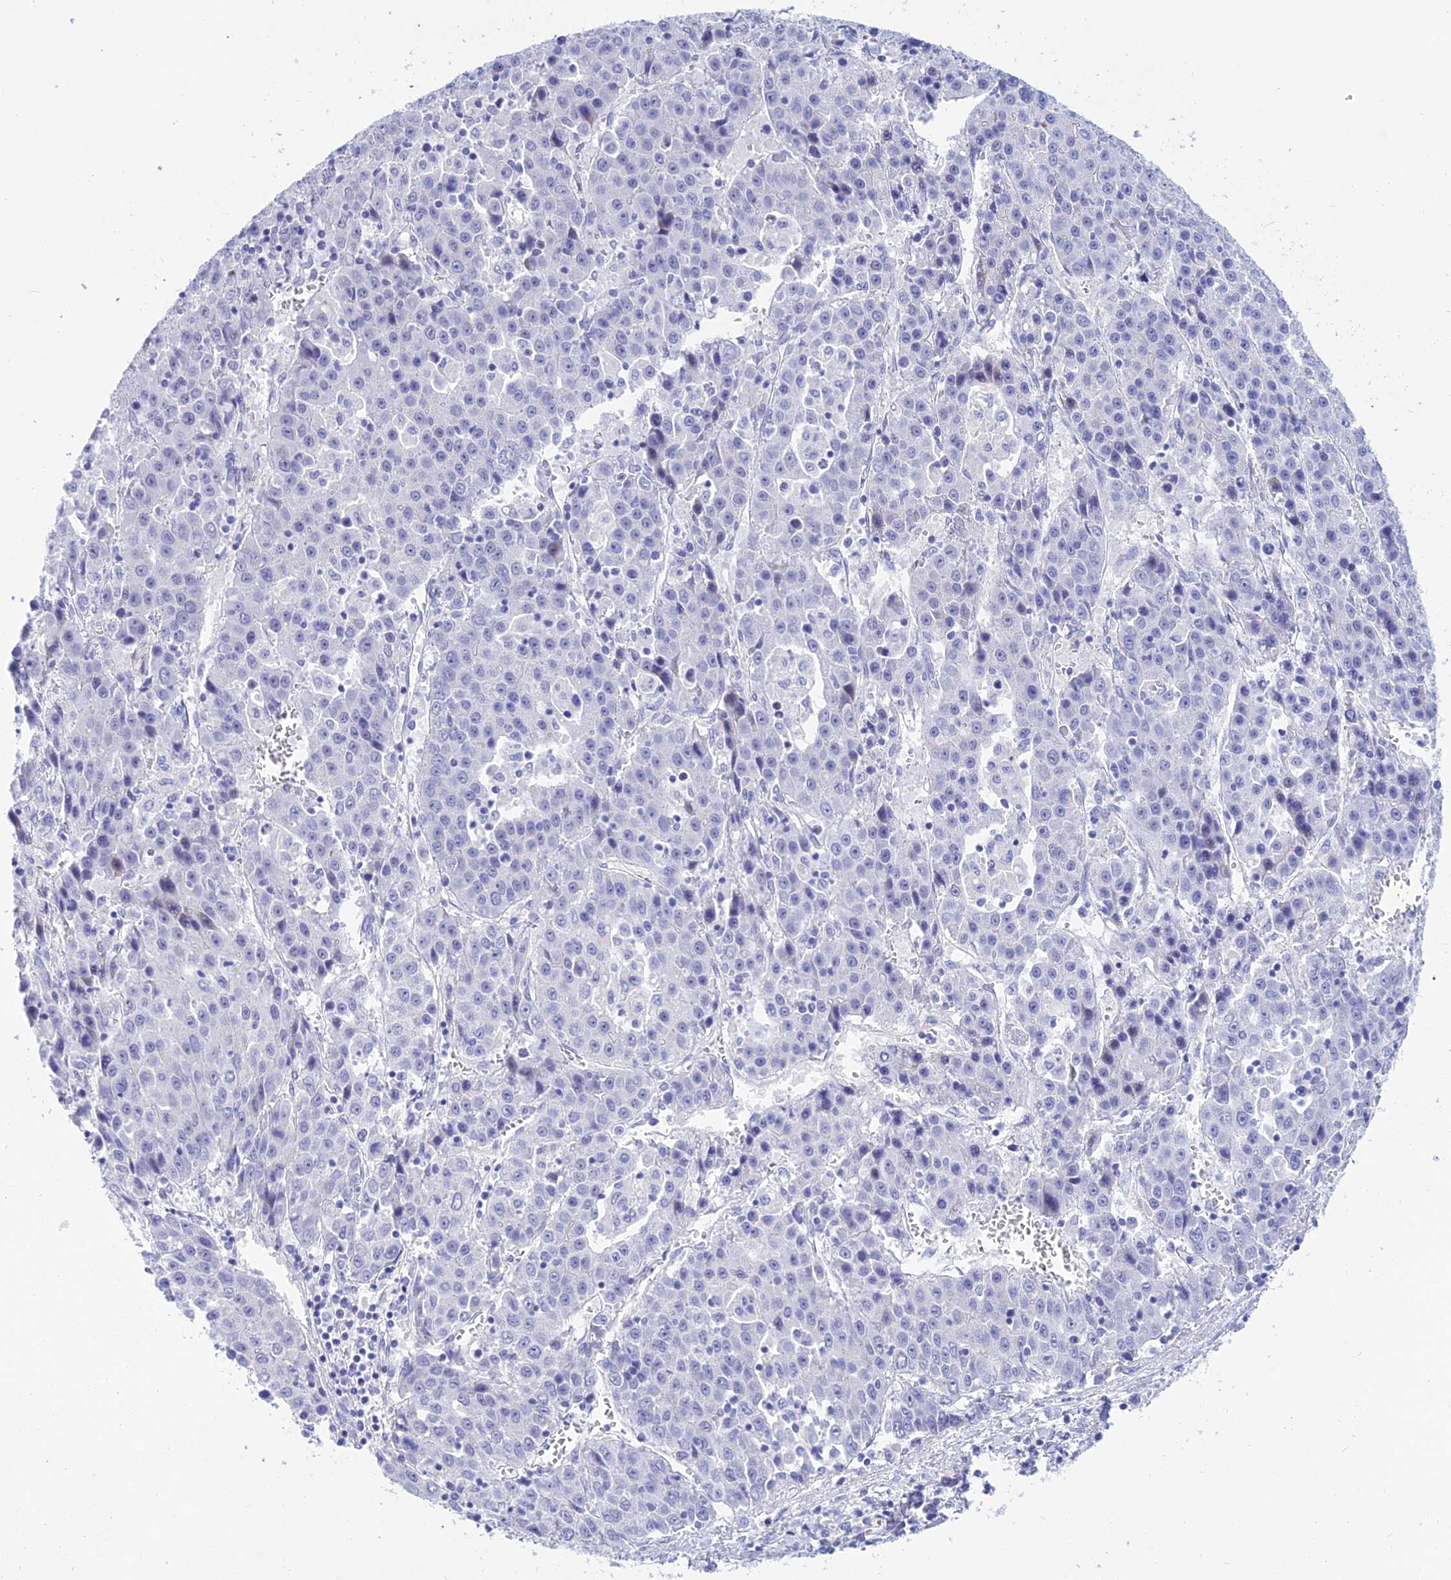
{"staining": {"intensity": "negative", "quantity": "none", "location": "none"}, "tissue": "liver cancer", "cell_type": "Tumor cells", "image_type": "cancer", "snomed": [{"axis": "morphology", "description": "Carcinoma, Hepatocellular, NOS"}, {"axis": "topography", "description": "Liver"}], "caption": "Liver cancer (hepatocellular carcinoma) was stained to show a protein in brown. There is no significant positivity in tumor cells. Brightfield microscopy of immunohistochemistry (IHC) stained with DAB (3,3'-diaminobenzidine) (brown) and hematoxylin (blue), captured at high magnification.", "gene": "DEFB107A", "patient": {"sex": "female", "age": 53}}